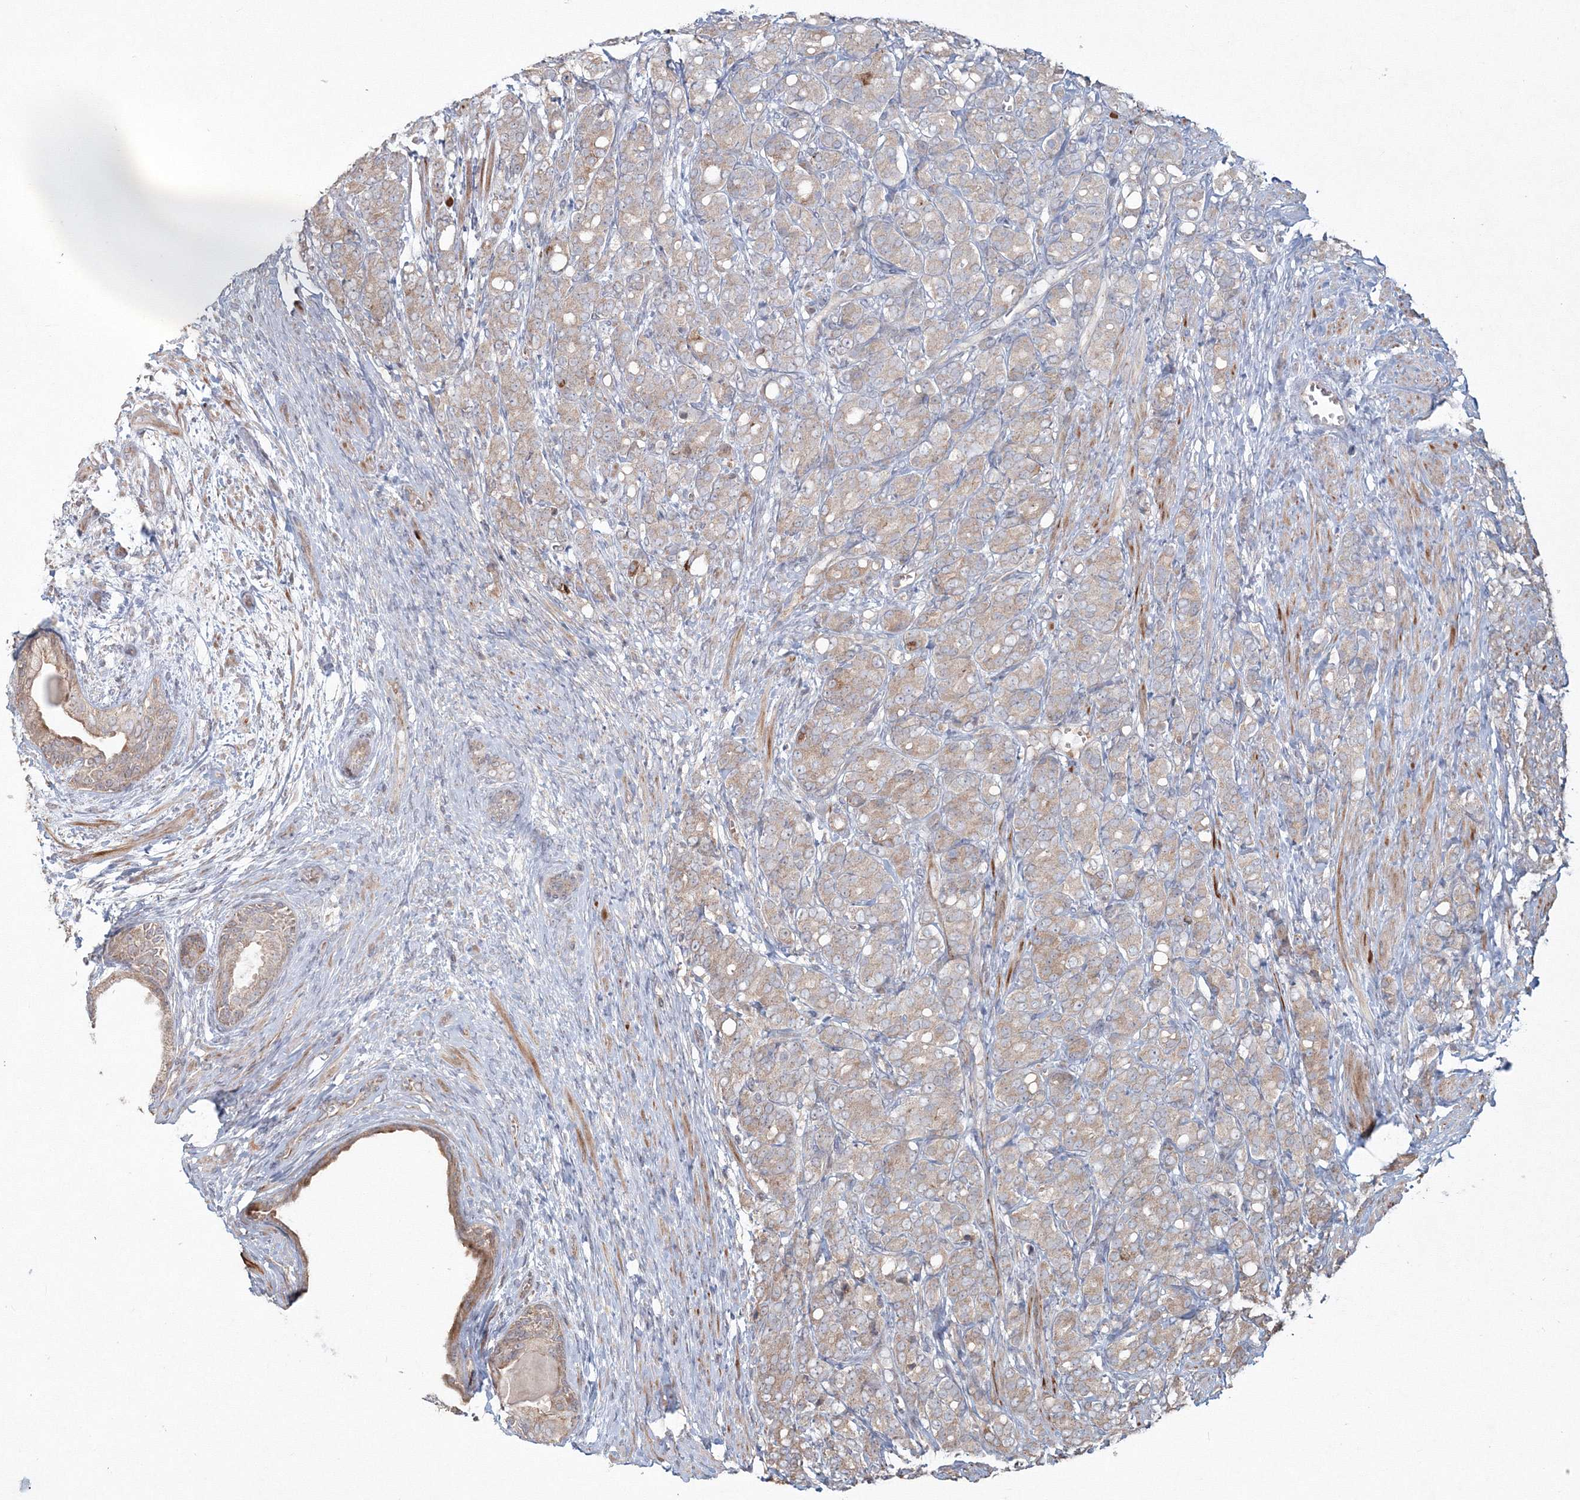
{"staining": {"intensity": "weak", "quantity": ">75%", "location": "cytoplasmic/membranous"}, "tissue": "prostate cancer", "cell_type": "Tumor cells", "image_type": "cancer", "snomed": [{"axis": "morphology", "description": "Adenocarcinoma, High grade"}, {"axis": "topography", "description": "Prostate"}], "caption": "Immunohistochemistry (IHC) of prostate high-grade adenocarcinoma demonstrates low levels of weak cytoplasmic/membranous positivity in about >75% of tumor cells.", "gene": "ANAPC16", "patient": {"sex": "male", "age": 62}}